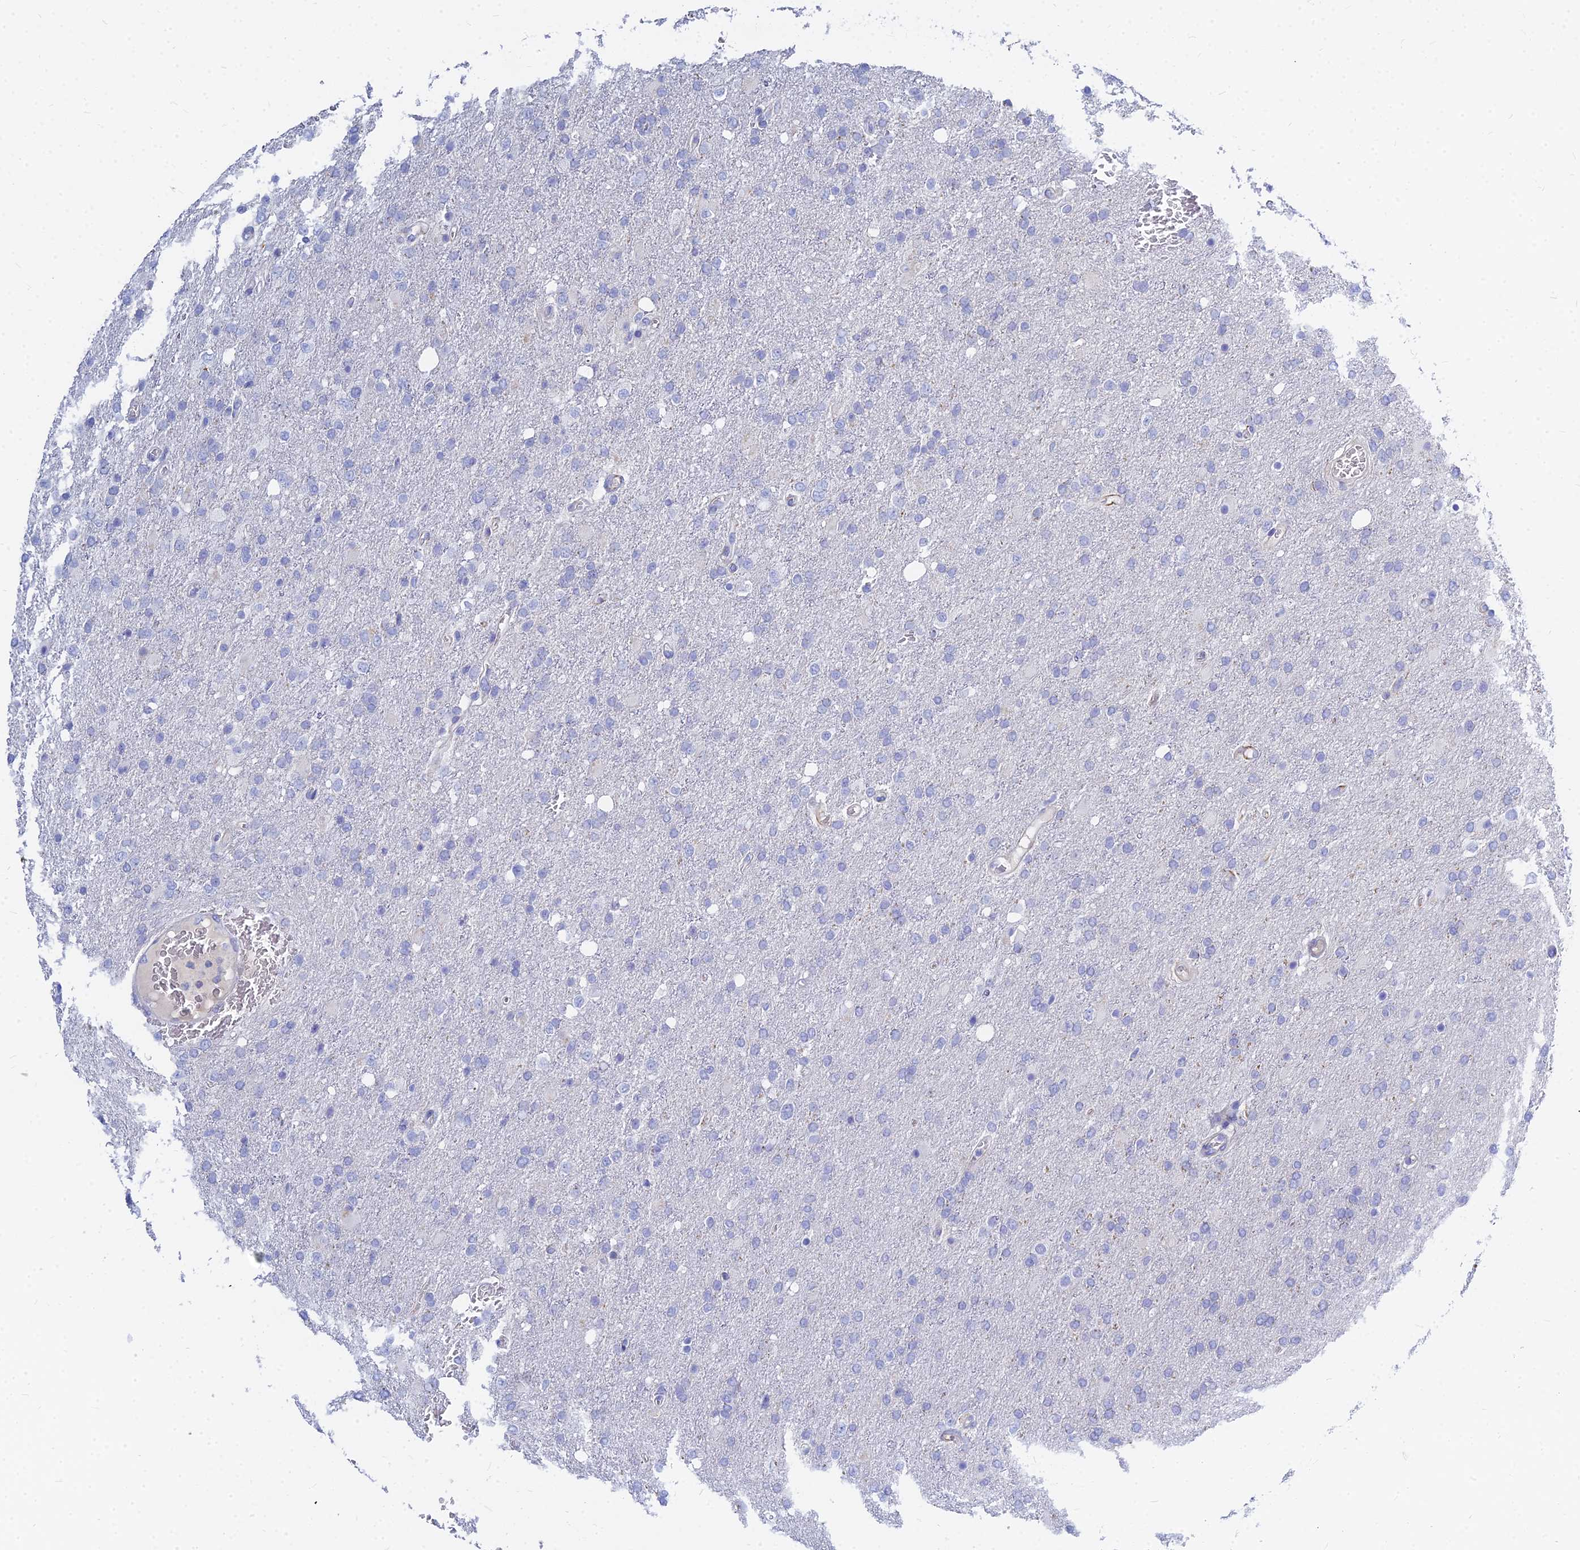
{"staining": {"intensity": "negative", "quantity": "none", "location": "none"}, "tissue": "glioma", "cell_type": "Tumor cells", "image_type": "cancer", "snomed": [{"axis": "morphology", "description": "Glioma, malignant, High grade"}, {"axis": "topography", "description": "Brain"}], "caption": "Tumor cells show no significant expression in malignant glioma (high-grade).", "gene": "ZNF552", "patient": {"sex": "female", "age": 74}}